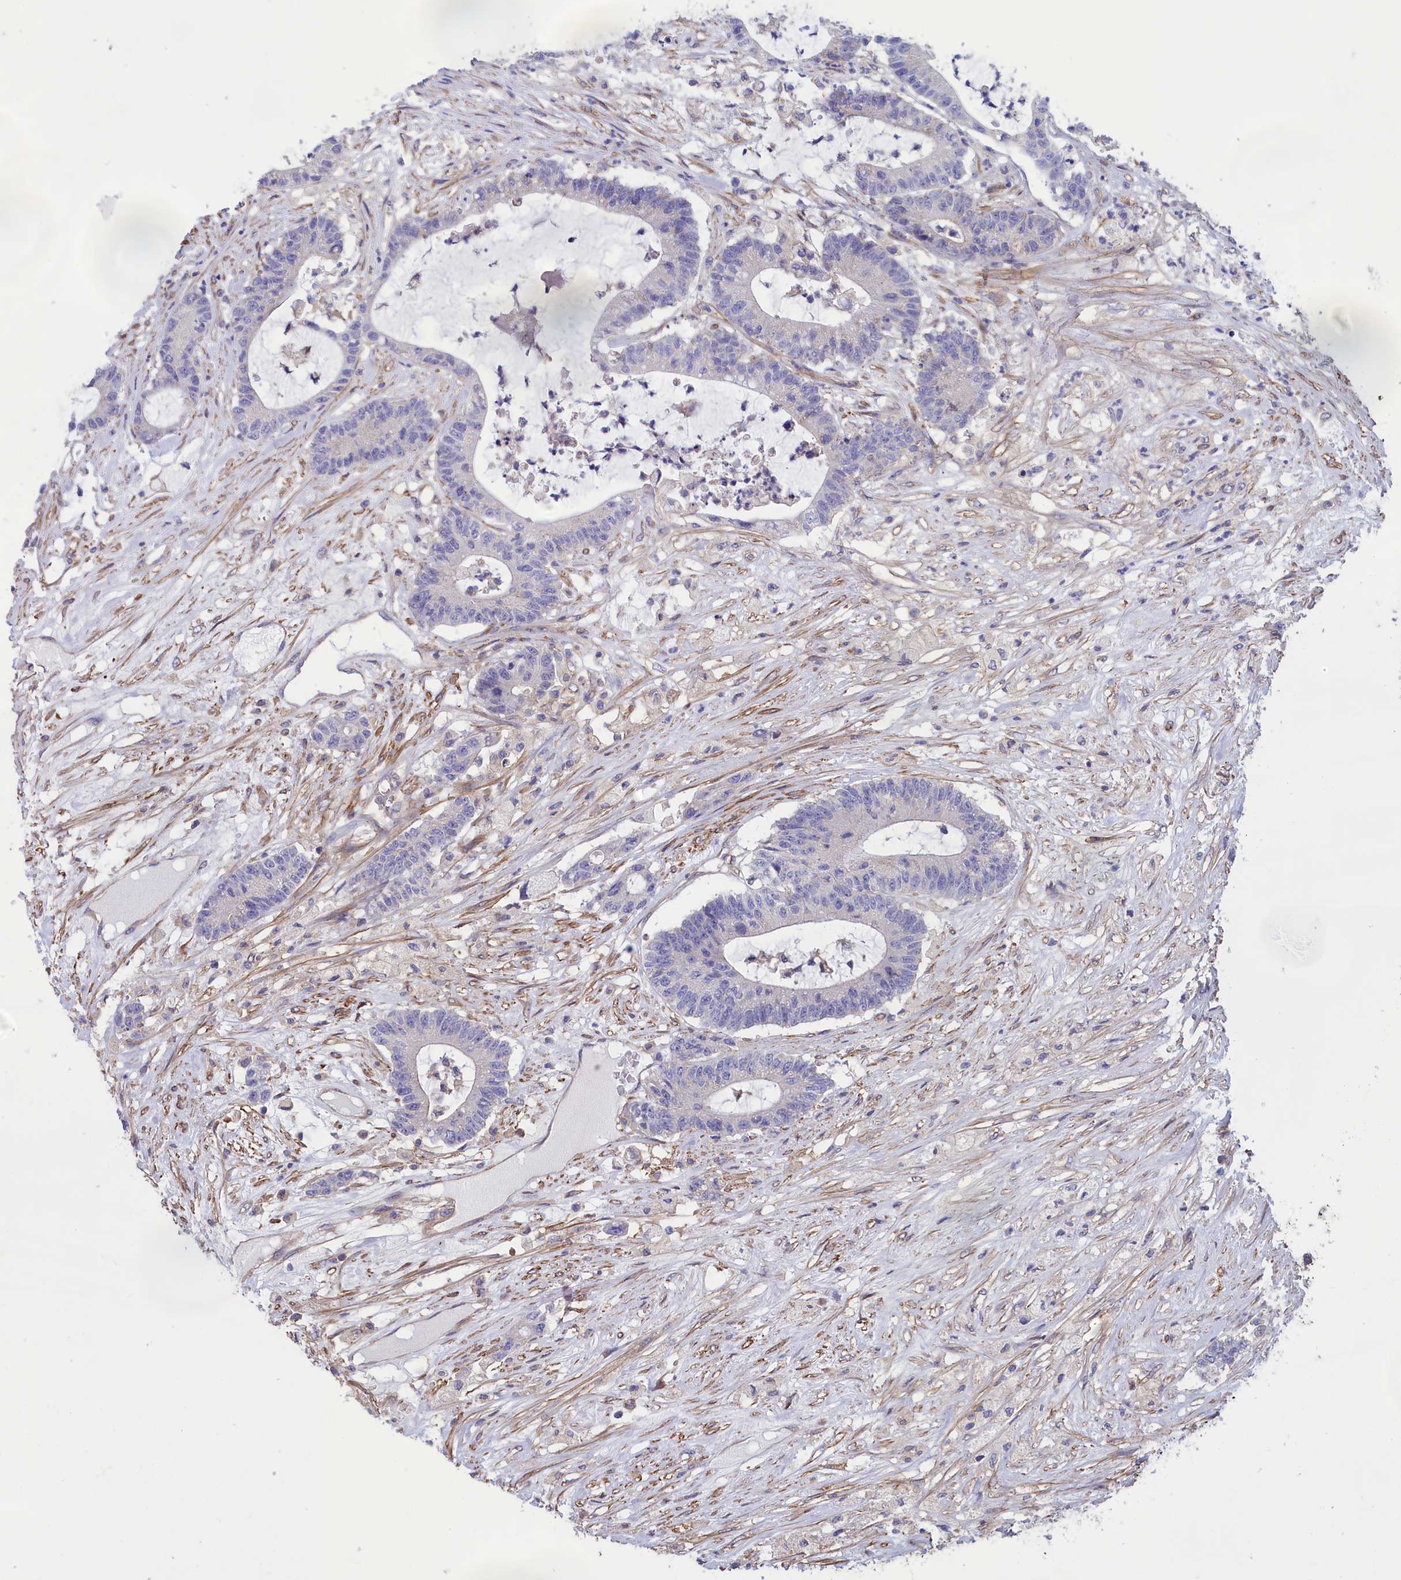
{"staining": {"intensity": "negative", "quantity": "none", "location": "none"}, "tissue": "colorectal cancer", "cell_type": "Tumor cells", "image_type": "cancer", "snomed": [{"axis": "morphology", "description": "Adenocarcinoma, NOS"}, {"axis": "topography", "description": "Colon"}], "caption": "Tumor cells are negative for protein expression in human colorectal cancer.", "gene": "AMDHD2", "patient": {"sex": "female", "age": 84}}